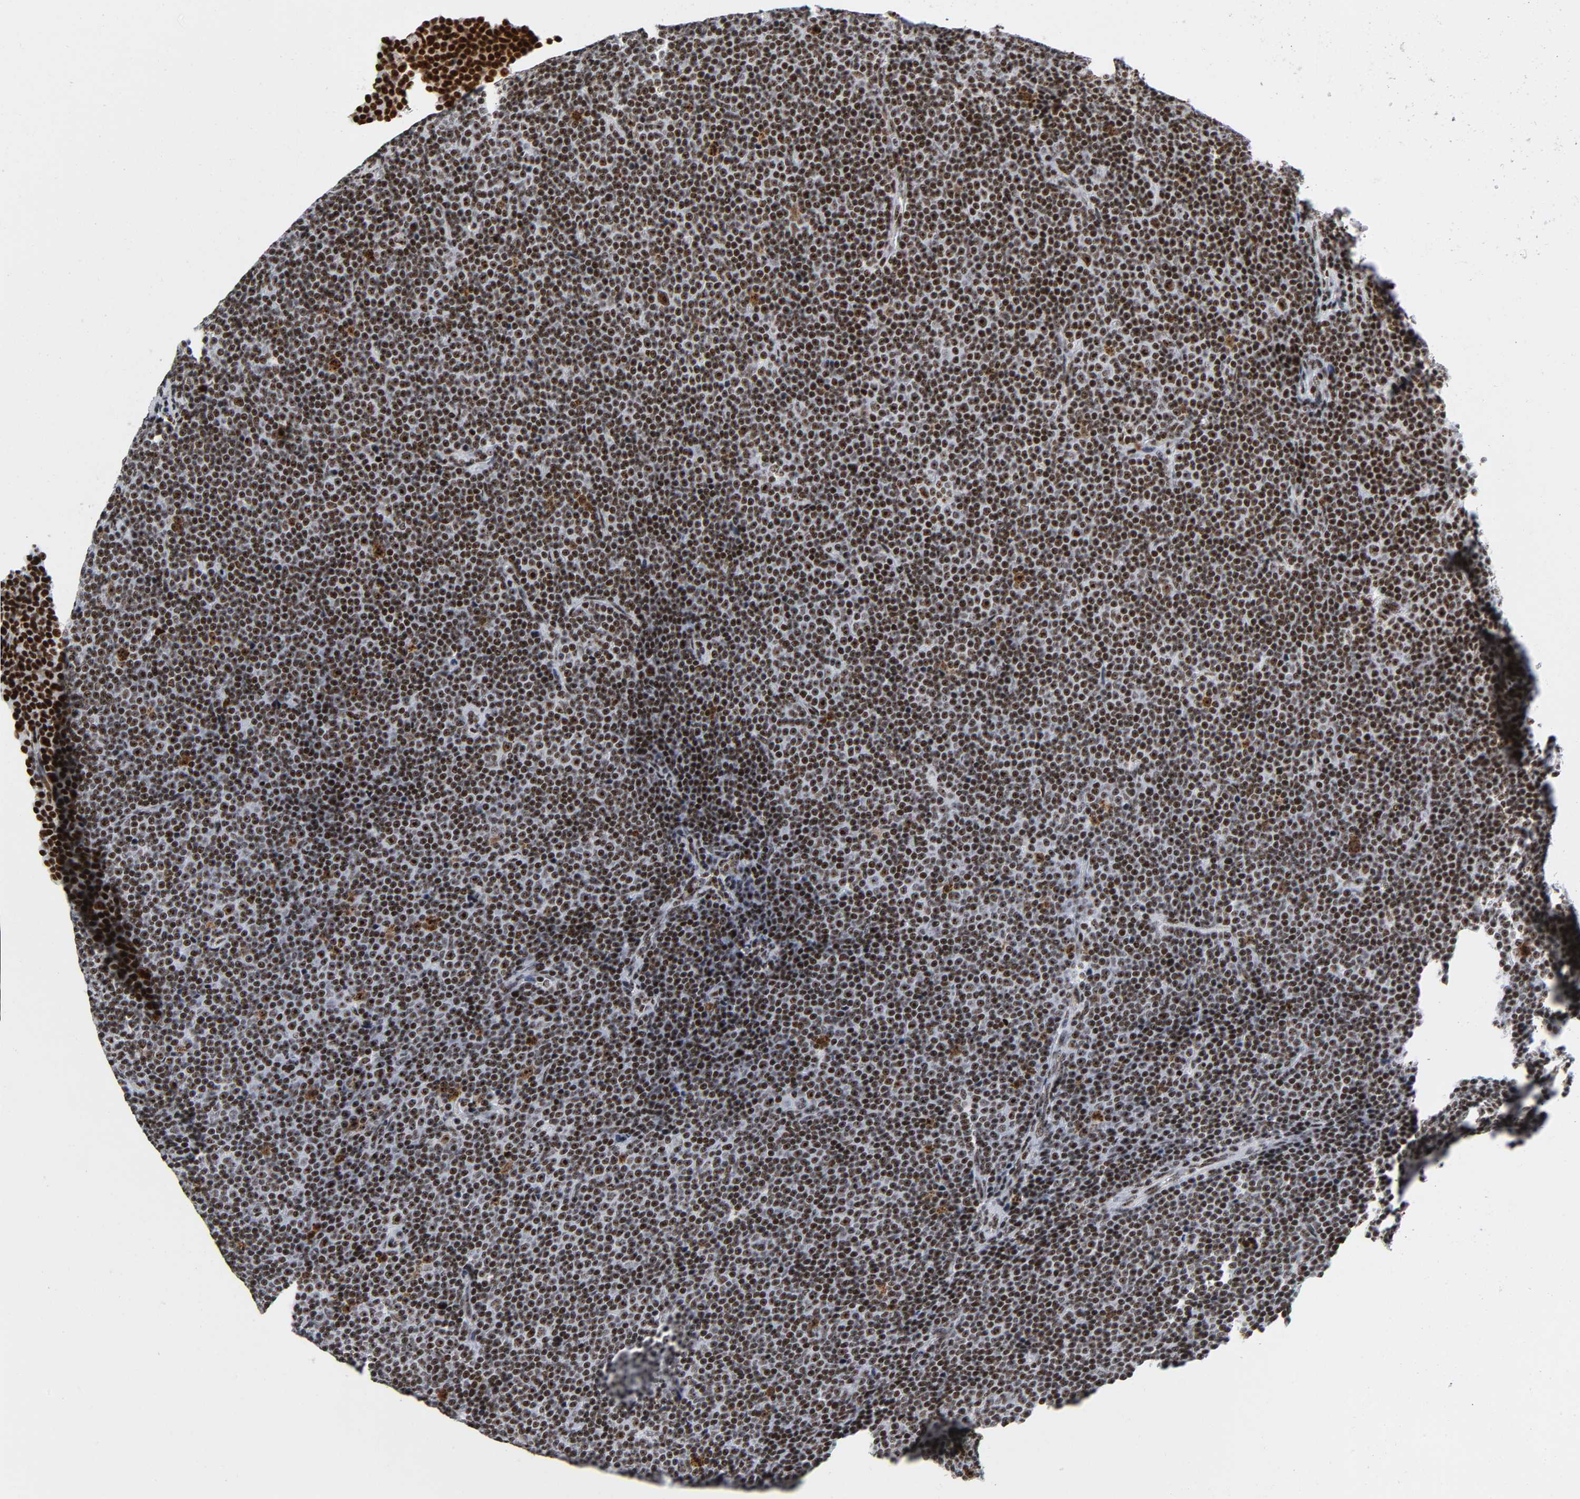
{"staining": {"intensity": "strong", "quantity": ">75%", "location": "nuclear"}, "tissue": "lymphoma", "cell_type": "Tumor cells", "image_type": "cancer", "snomed": [{"axis": "morphology", "description": "Malignant lymphoma, non-Hodgkin's type, Low grade"}, {"axis": "topography", "description": "Lymph node"}], "caption": "Protein expression analysis of human low-grade malignant lymphoma, non-Hodgkin's type reveals strong nuclear expression in about >75% of tumor cells. The staining was performed using DAB to visualize the protein expression in brown, while the nuclei were stained in blue with hematoxylin (Magnification: 20x).", "gene": "UBTF", "patient": {"sex": "female", "age": 67}}